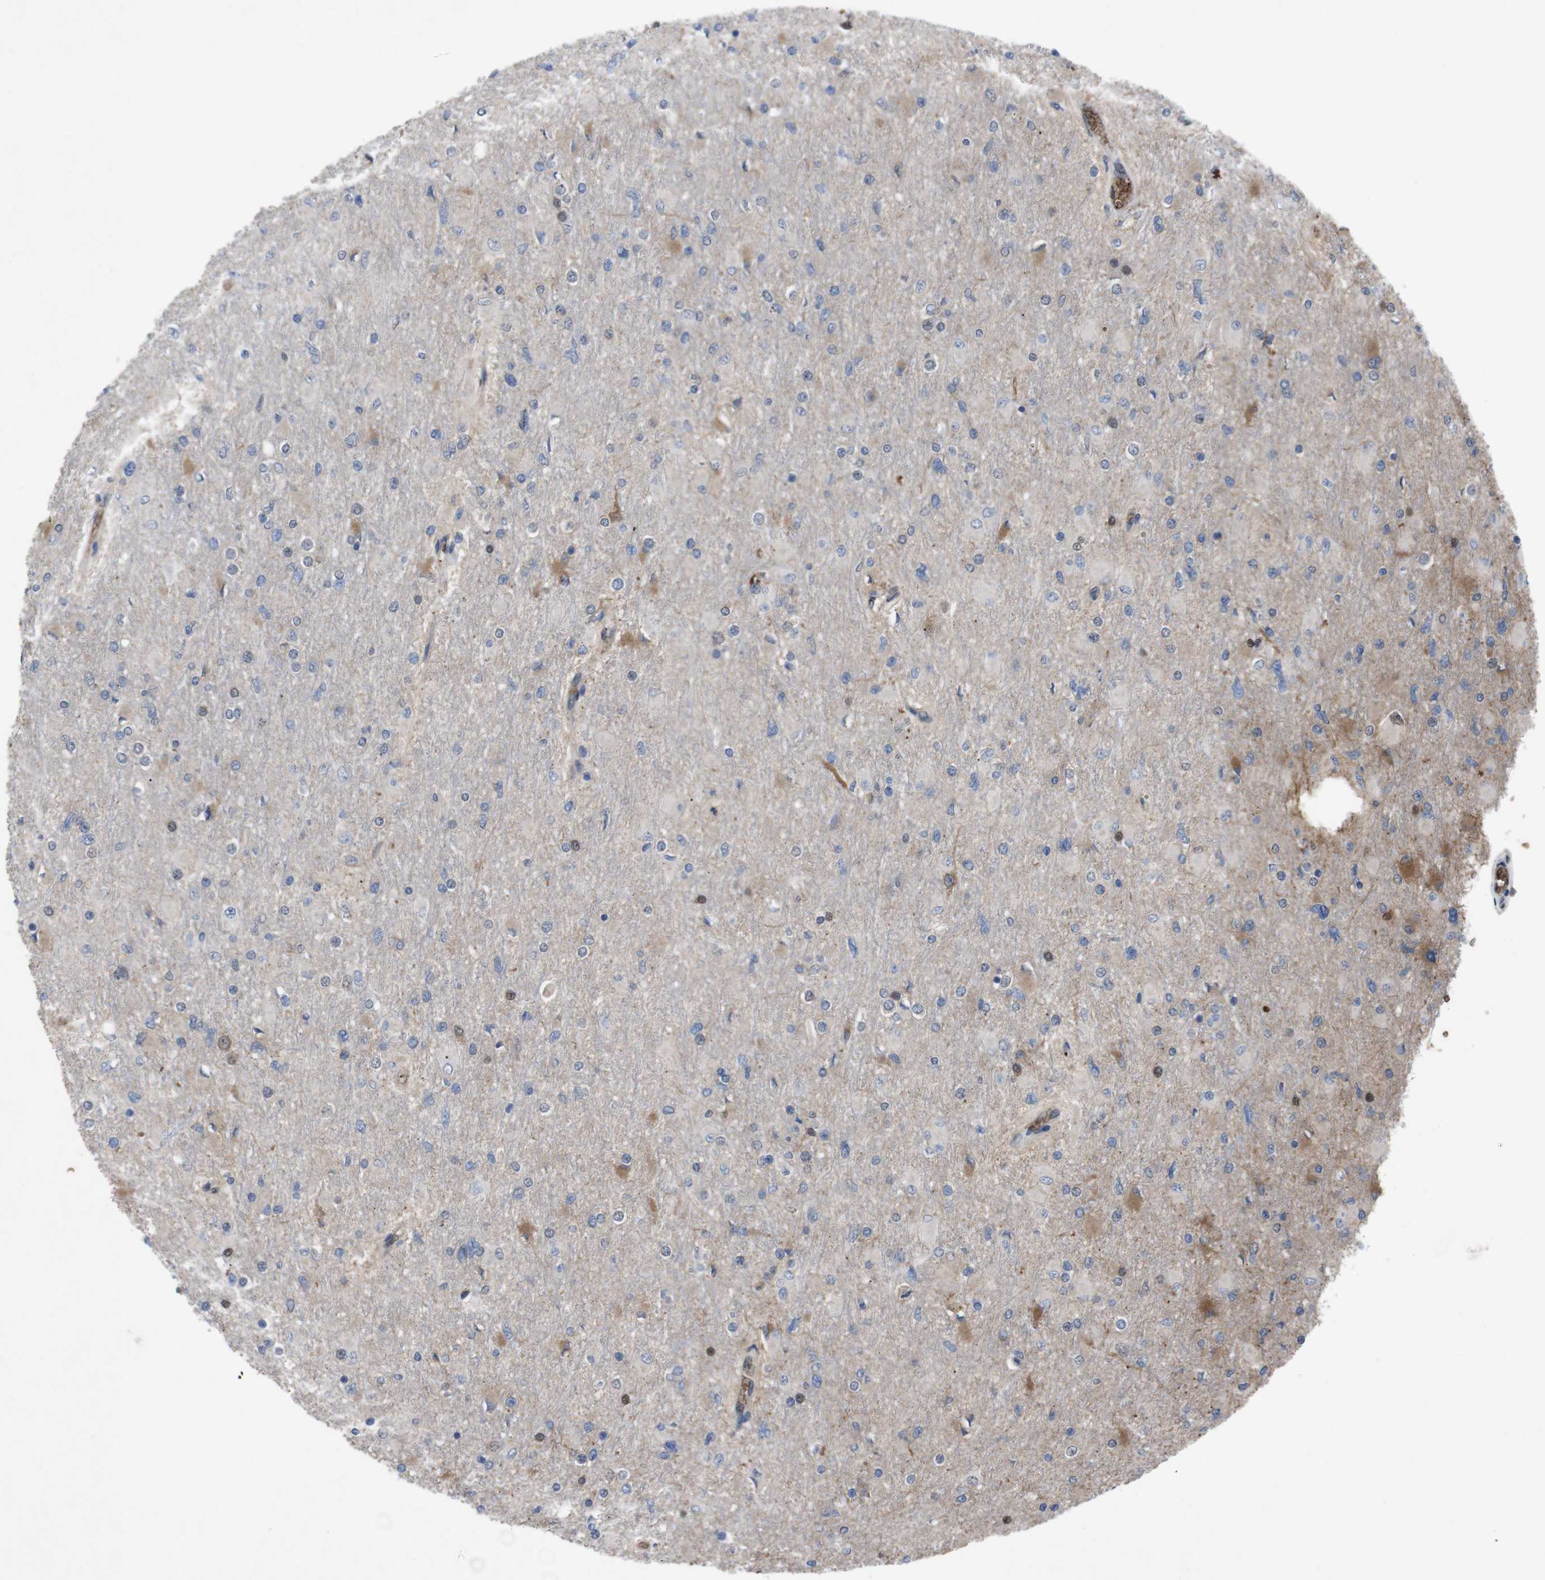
{"staining": {"intensity": "moderate", "quantity": "<25%", "location": "cytoplasmic/membranous"}, "tissue": "glioma", "cell_type": "Tumor cells", "image_type": "cancer", "snomed": [{"axis": "morphology", "description": "Glioma, malignant, High grade"}, {"axis": "topography", "description": "Cerebral cortex"}], "caption": "IHC (DAB (3,3'-diaminobenzidine)) staining of glioma reveals moderate cytoplasmic/membranous protein expression in approximately <25% of tumor cells.", "gene": "SPTB", "patient": {"sex": "female", "age": 36}}